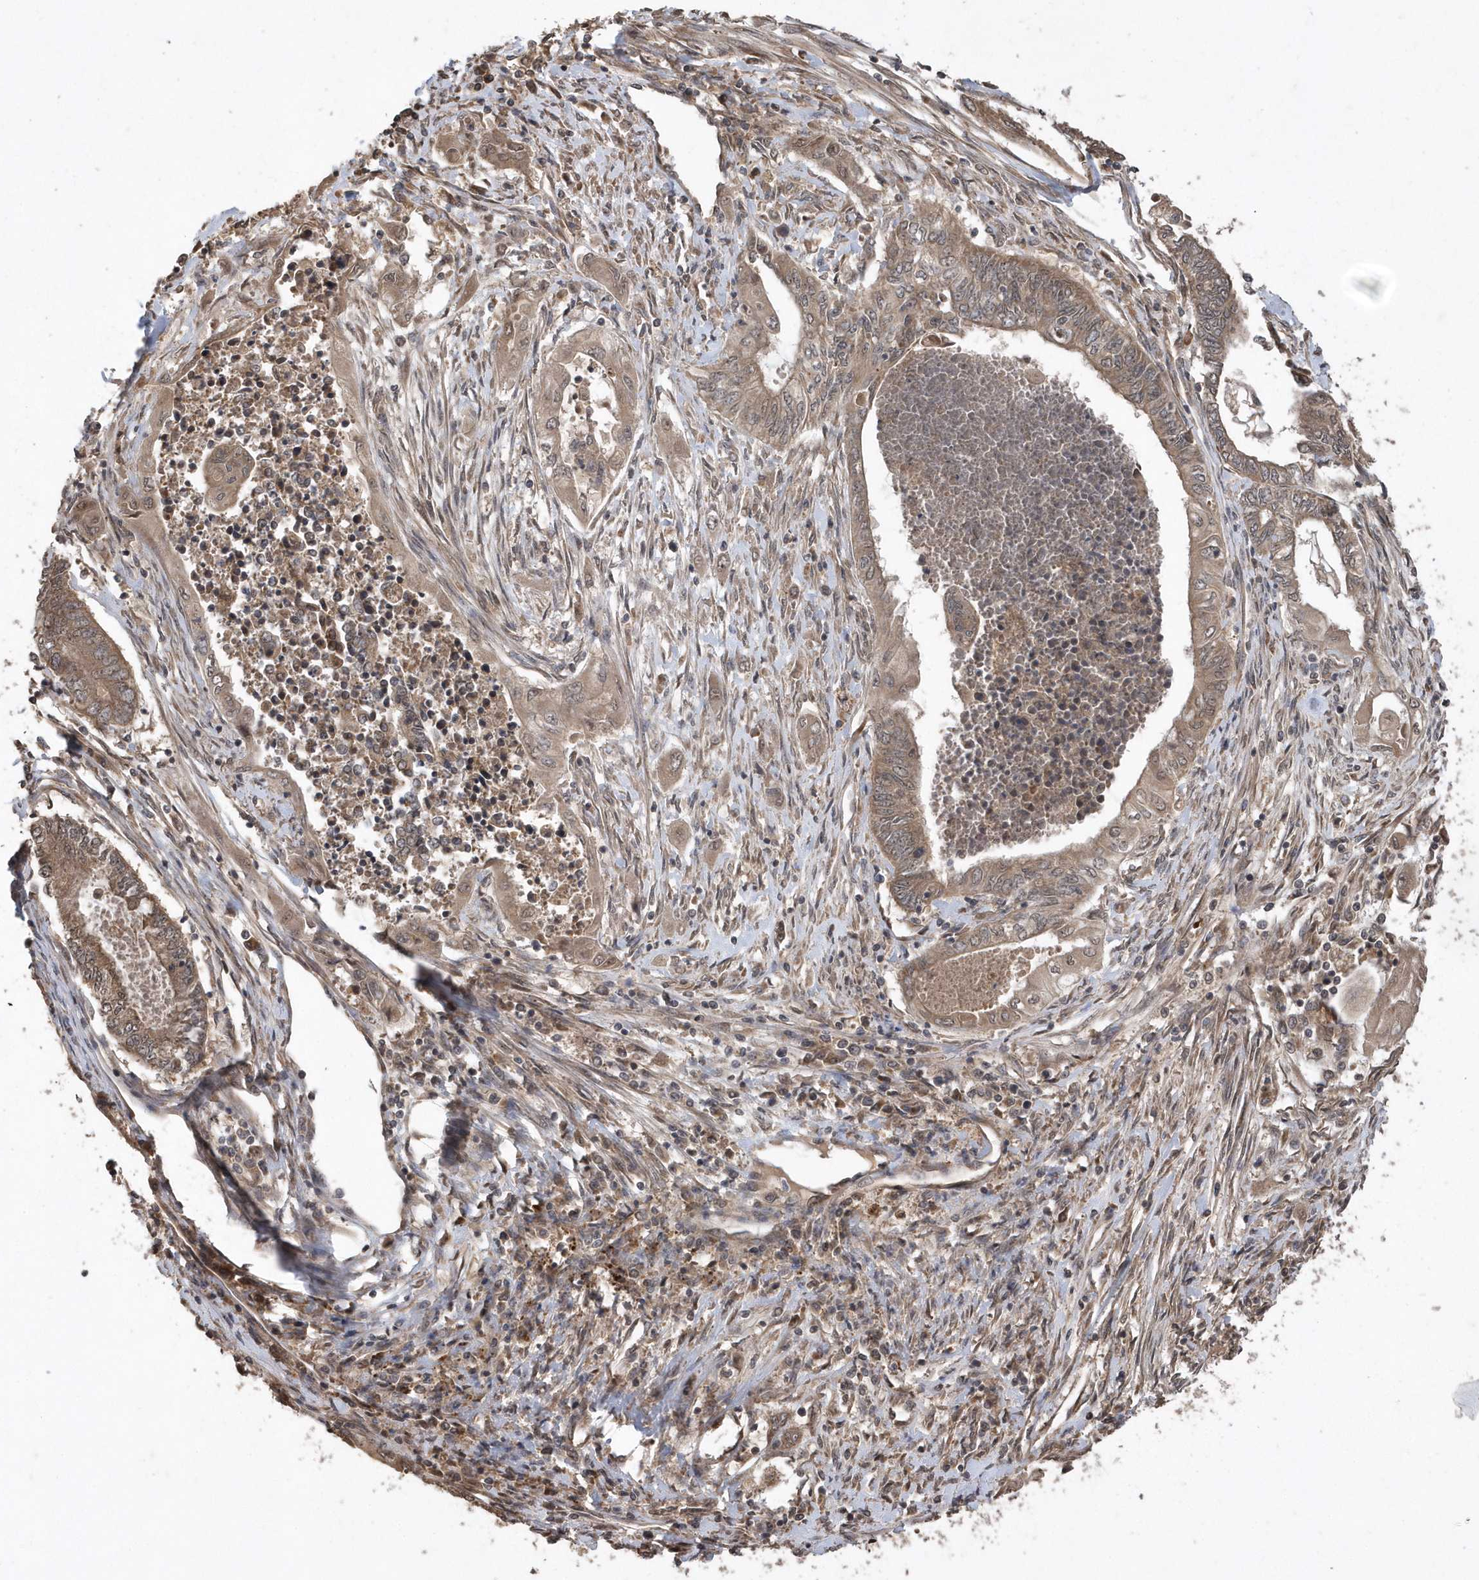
{"staining": {"intensity": "moderate", "quantity": ">75%", "location": "cytoplasmic/membranous"}, "tissue": "endometrial cancer", "cell_type": "Tumor cells", "image_type": "cancer", "snomed": [{"axis": "morphology", "description": "Adenocarcinoma, NOS"}, {"axis": "topography", "description": "Uterus"}, {"axis": "topography", "description": "Endometrium"}], "caption": "Immunohistochemical staining of human endometrial cancer (adenocarcinoma) demonstrates medium levels of moderate cytoplasmic/membranous protein positivity in about >75% of tumor cells.", "gene": "WASHC5", "patient": {"sex": "female", "age": 70}}